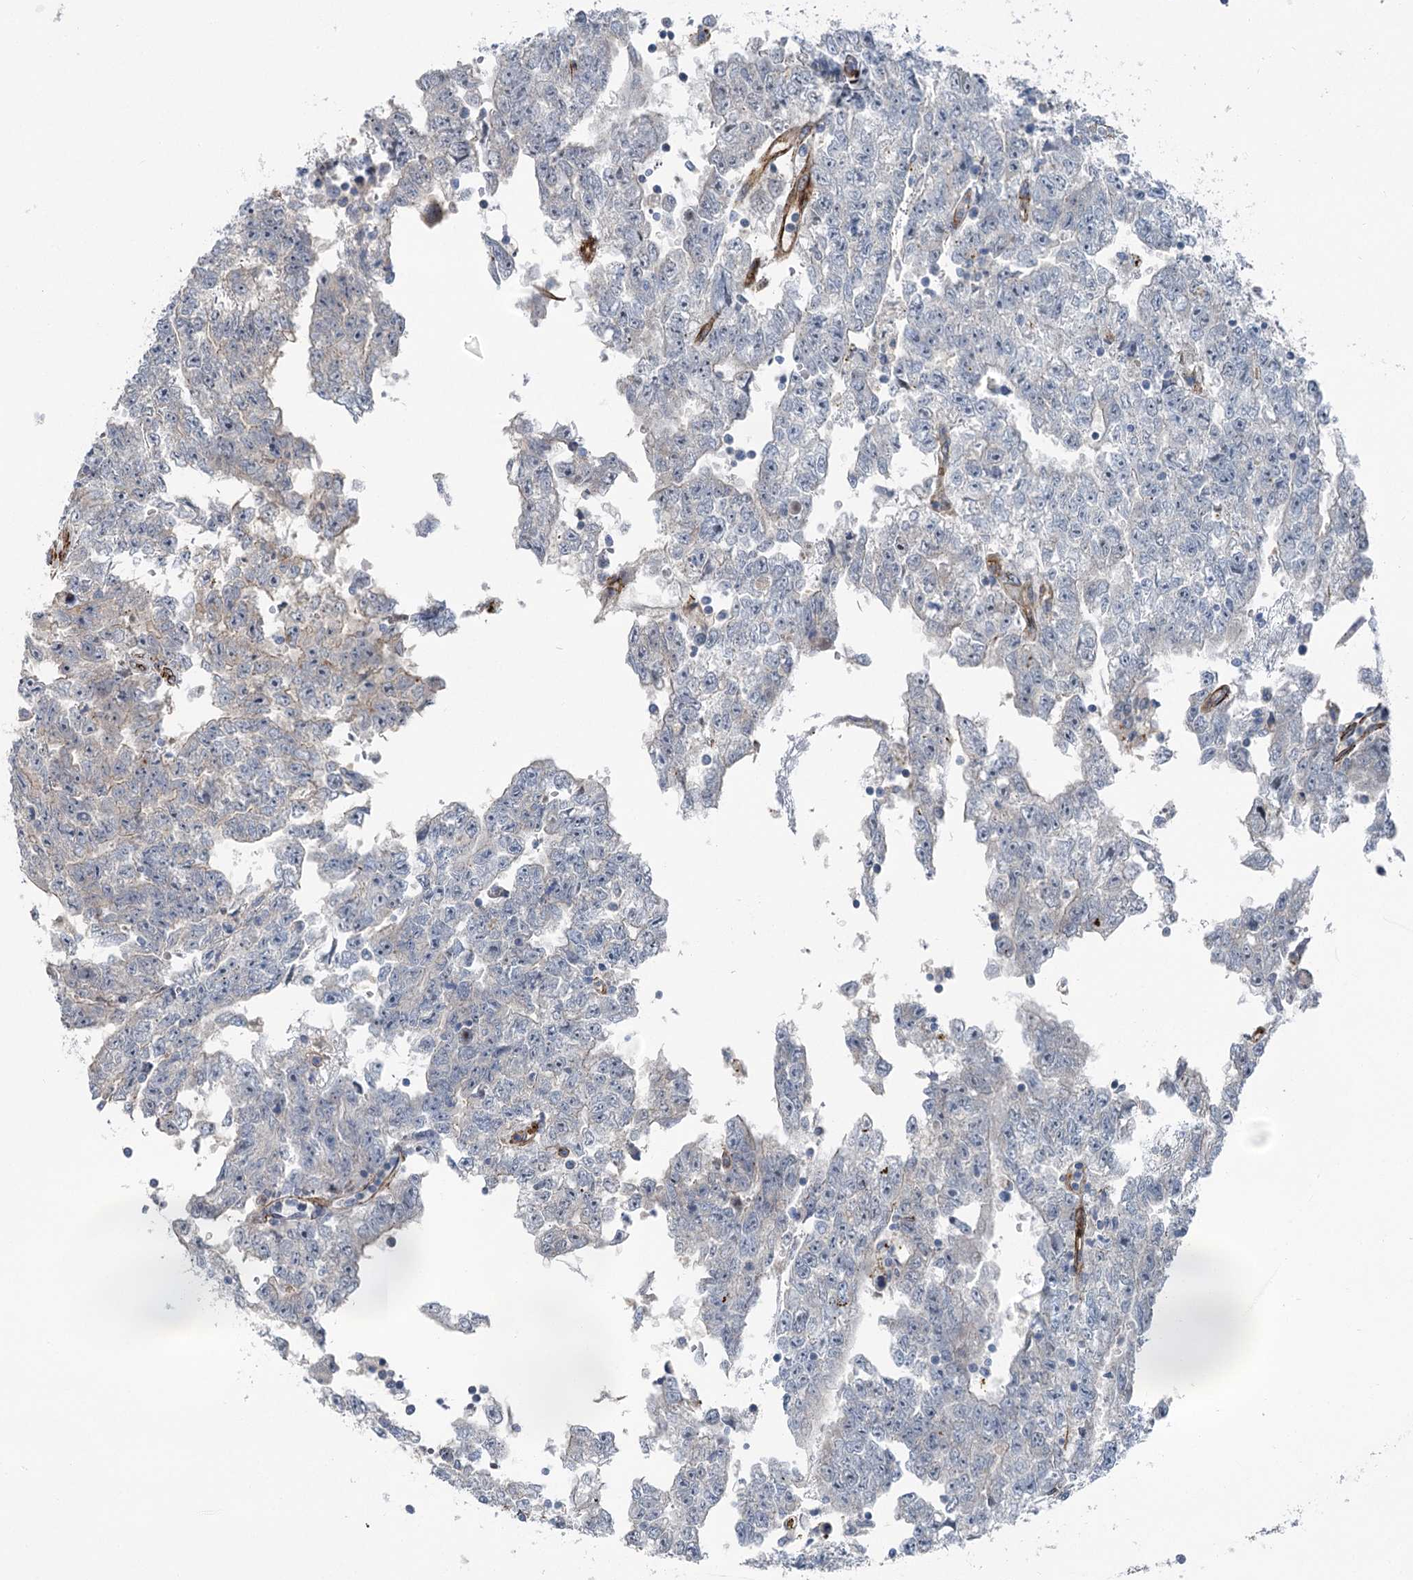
{"staining": {"intensity": "negative", "quantity": "none", "location": "none"}, "tissue": "testis cancer", "cell_type": "Tumor cells", "image_type": "cancer", "snomed": [{"axis": "morphology", "description": "Carcinoma, Embryonal, NOS"}, {"axis": "topography", "description": "Testis"}], "caption": "A histopathology image of human embryonal carcinoma (testis) is negative for staining in tumor cells.", "gene": "IQSEC1", "patient": {"sex": "male", "age": 25}}